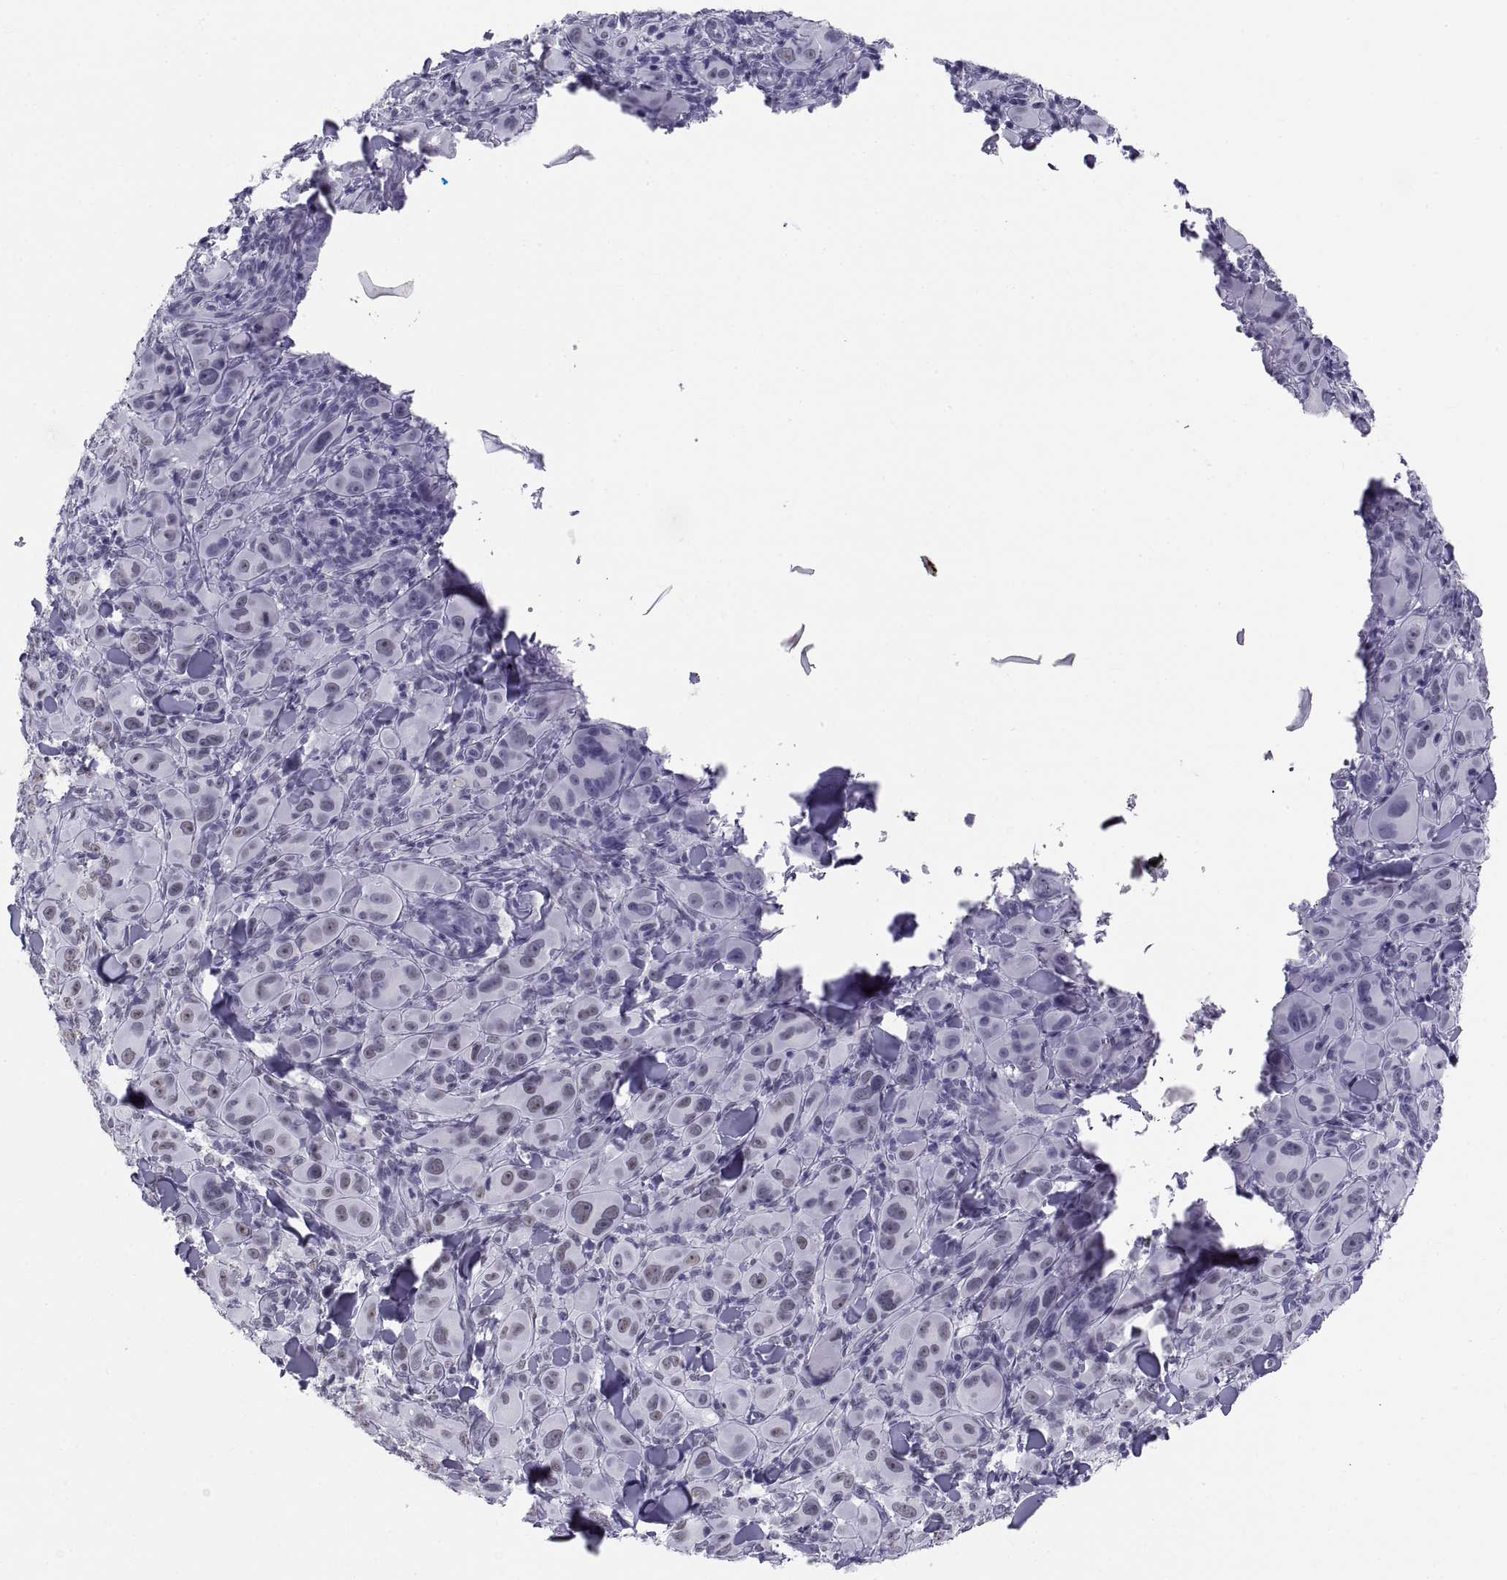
{"staining": {"intensity": "negative", "quantity": "none", "location": "none"}, "tissue": "melanoma", "cell_type": "Tumor cells", "image_type": "cancer", "snomed": [{"axis": "morphology", "description": "Malignant melanoma, NOS"}, {"axis": "topography", "description": "Skin"}], "caption": "A micrograph of human melanoma is negative for staining in tumor cells. (Stains: DAB (3,3'-diaminobenzidine) immunohistochemistry (IHC) with hematoxylin counter stain, Microscopy: brightfield microscopy at high magnification).", "gene": "NEUROD6", "patient": {"sex": "female", "age": 87}}